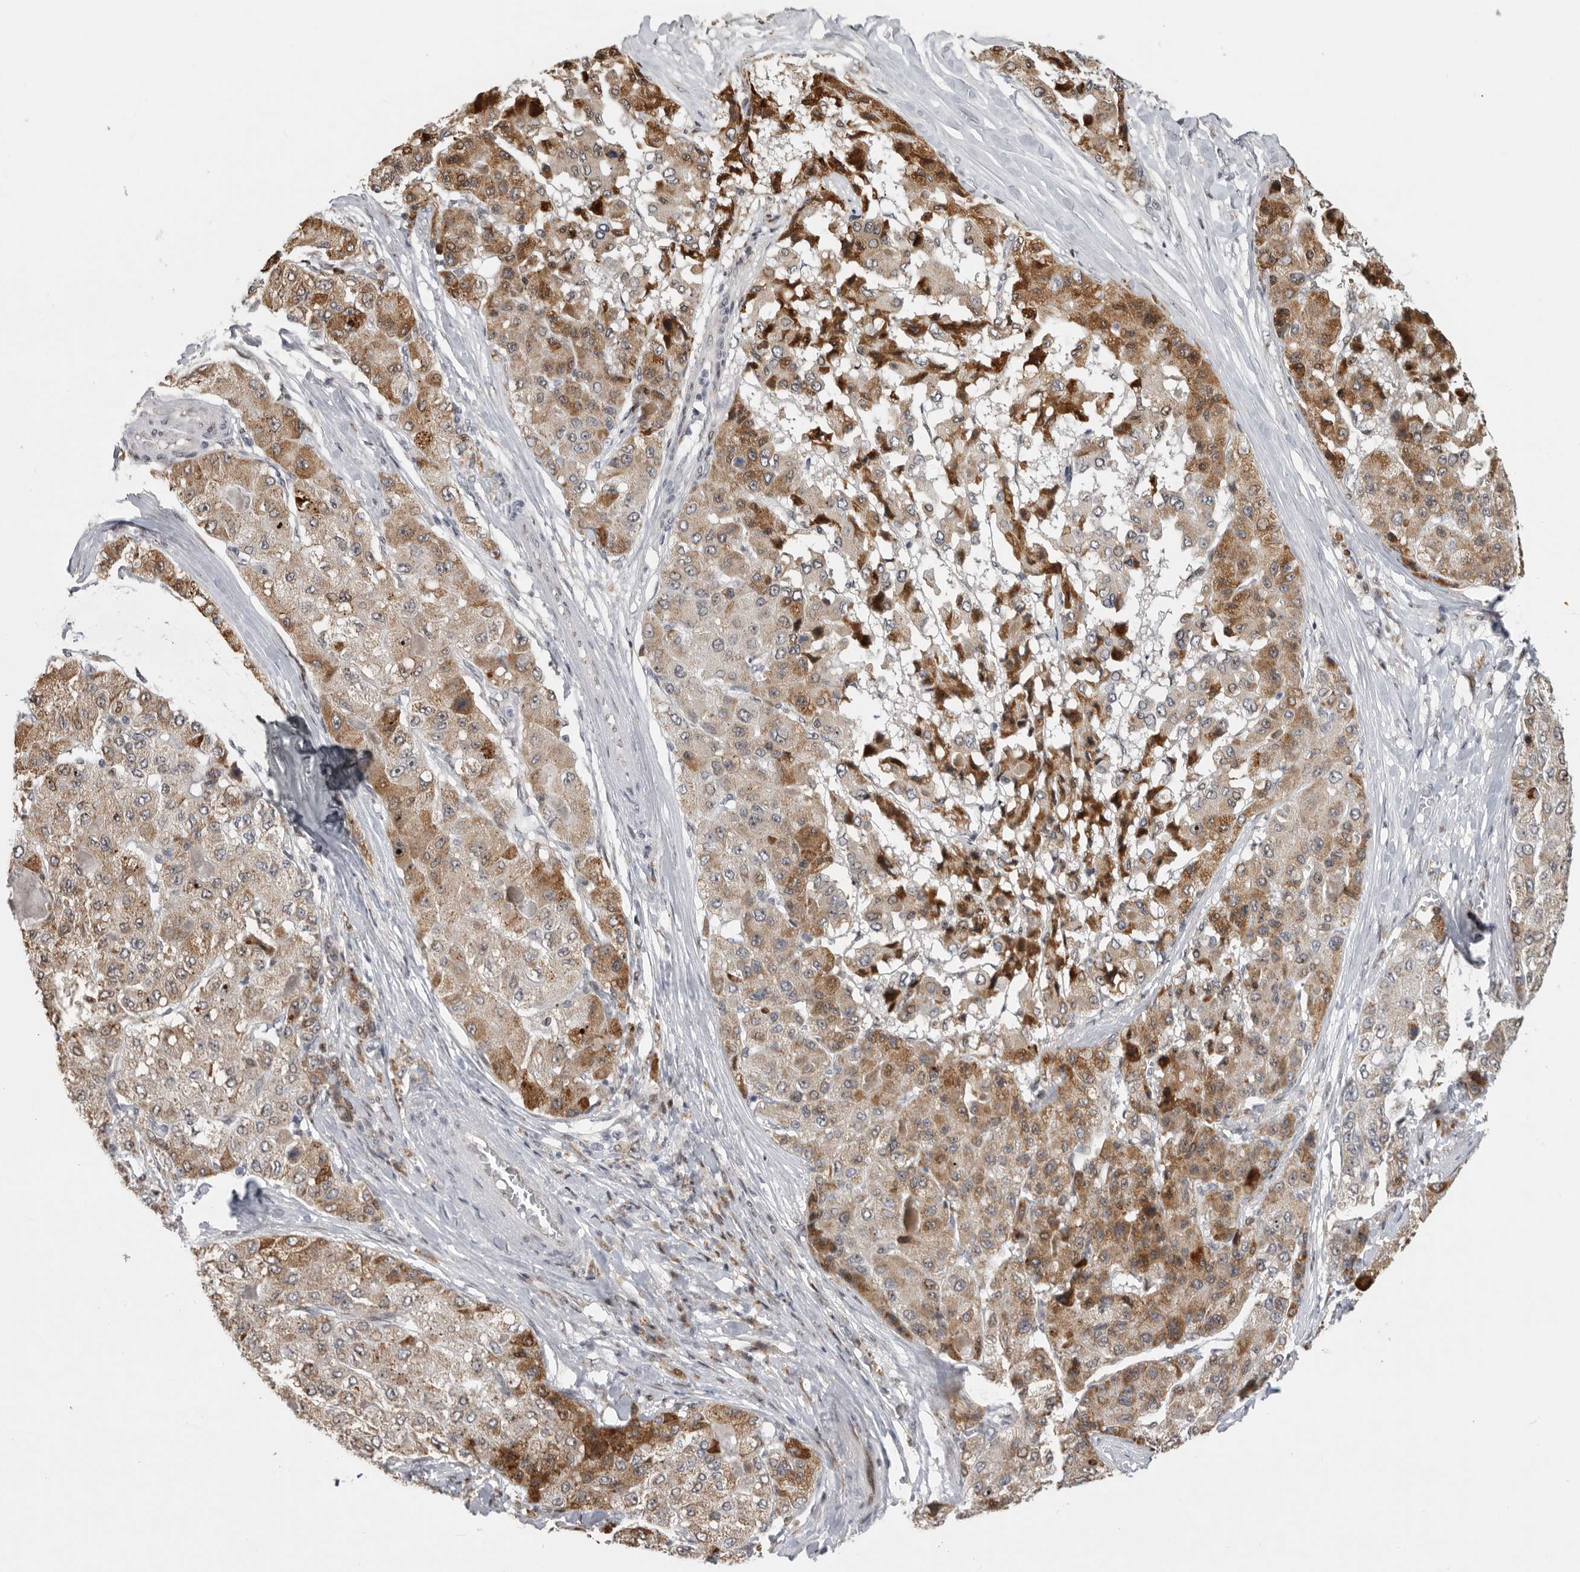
{"staining": {"intensity": "moderate", "quantity": ">75%", "location": "cytoplasmic/membranous,nuclear"}, "tissue": "liver cancer", "cell_type": "Tumor cells", "image_type": "cancer", "snomed": [{"axis": "morphology", "description": "Carcinoma, Hepatocellular, NOS"}, {"axis": "topography", "description": "Liver"}], "caption": "A micrograph showing moderate cytoplasmic/membranous and nuclear expression in approximately >75% of tumor cells in liver hepatocellular carcinoma, as visualized by brown immunohistochemical staining.", "gene": "PCMTD1", "patient": {"sex": "male", "age": 80}}